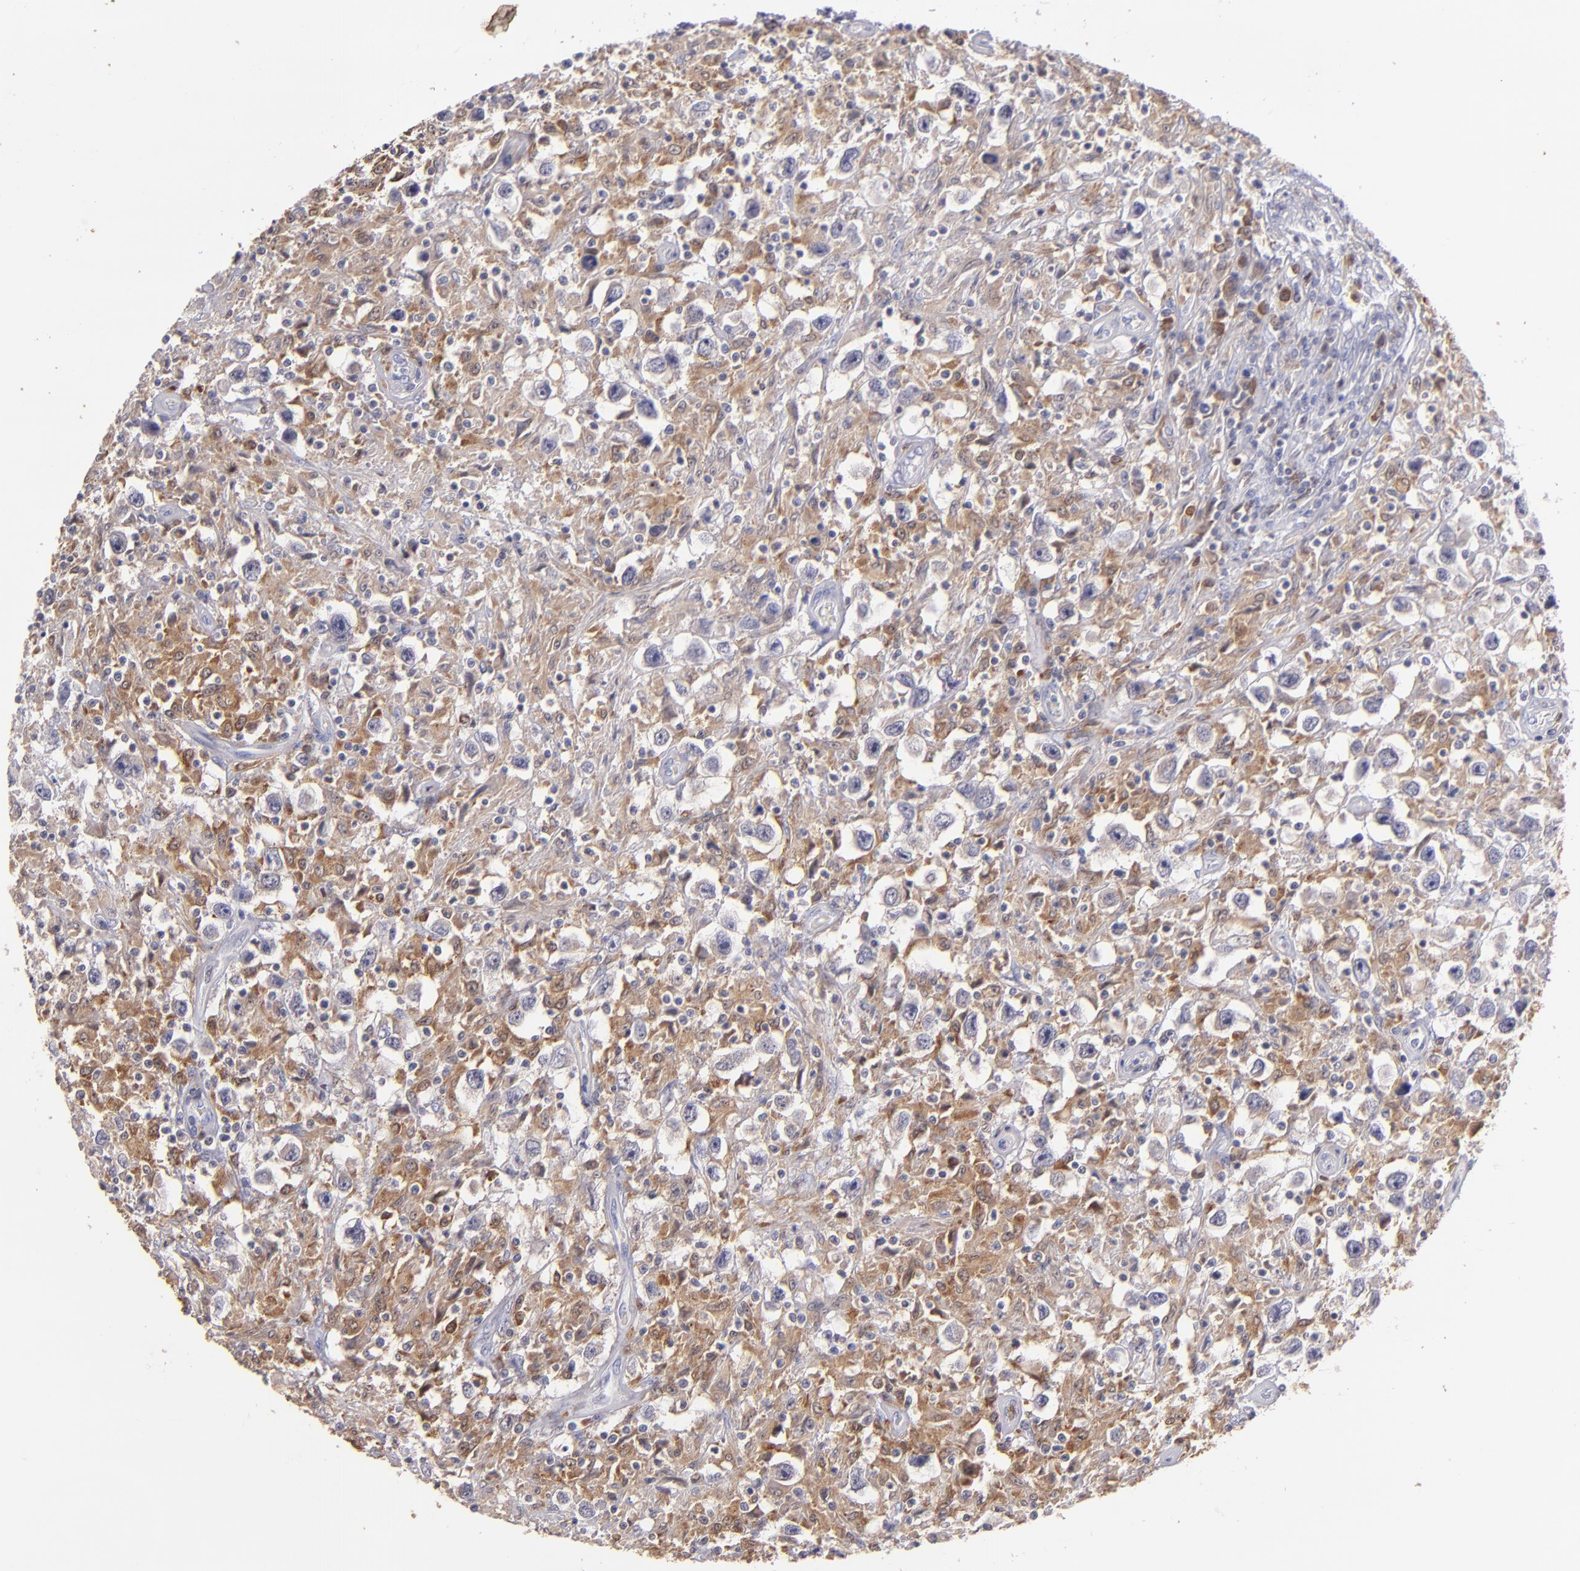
{"staining": {"intensity": "moderate", "quantity": "25%-75%", "location": "cytoplasmic/membranous"}, "tissue": "testis cancer", "cell_type": "Tumor cells", "image_type": "cancer", "snomed": [{"axis": "morphology", "description": "Seminoma, NOS"}, {"axis": "topography", "description": "Testis"}], "caption": "Seminoma (testis) was stained to show a protein in brown. There is medium levels of moderate cytoplasmic/membranous staining in about 25%-75% of tumor cells.", "gene": "PRKCD", "patient": {"sex": "male", "age": 34}}